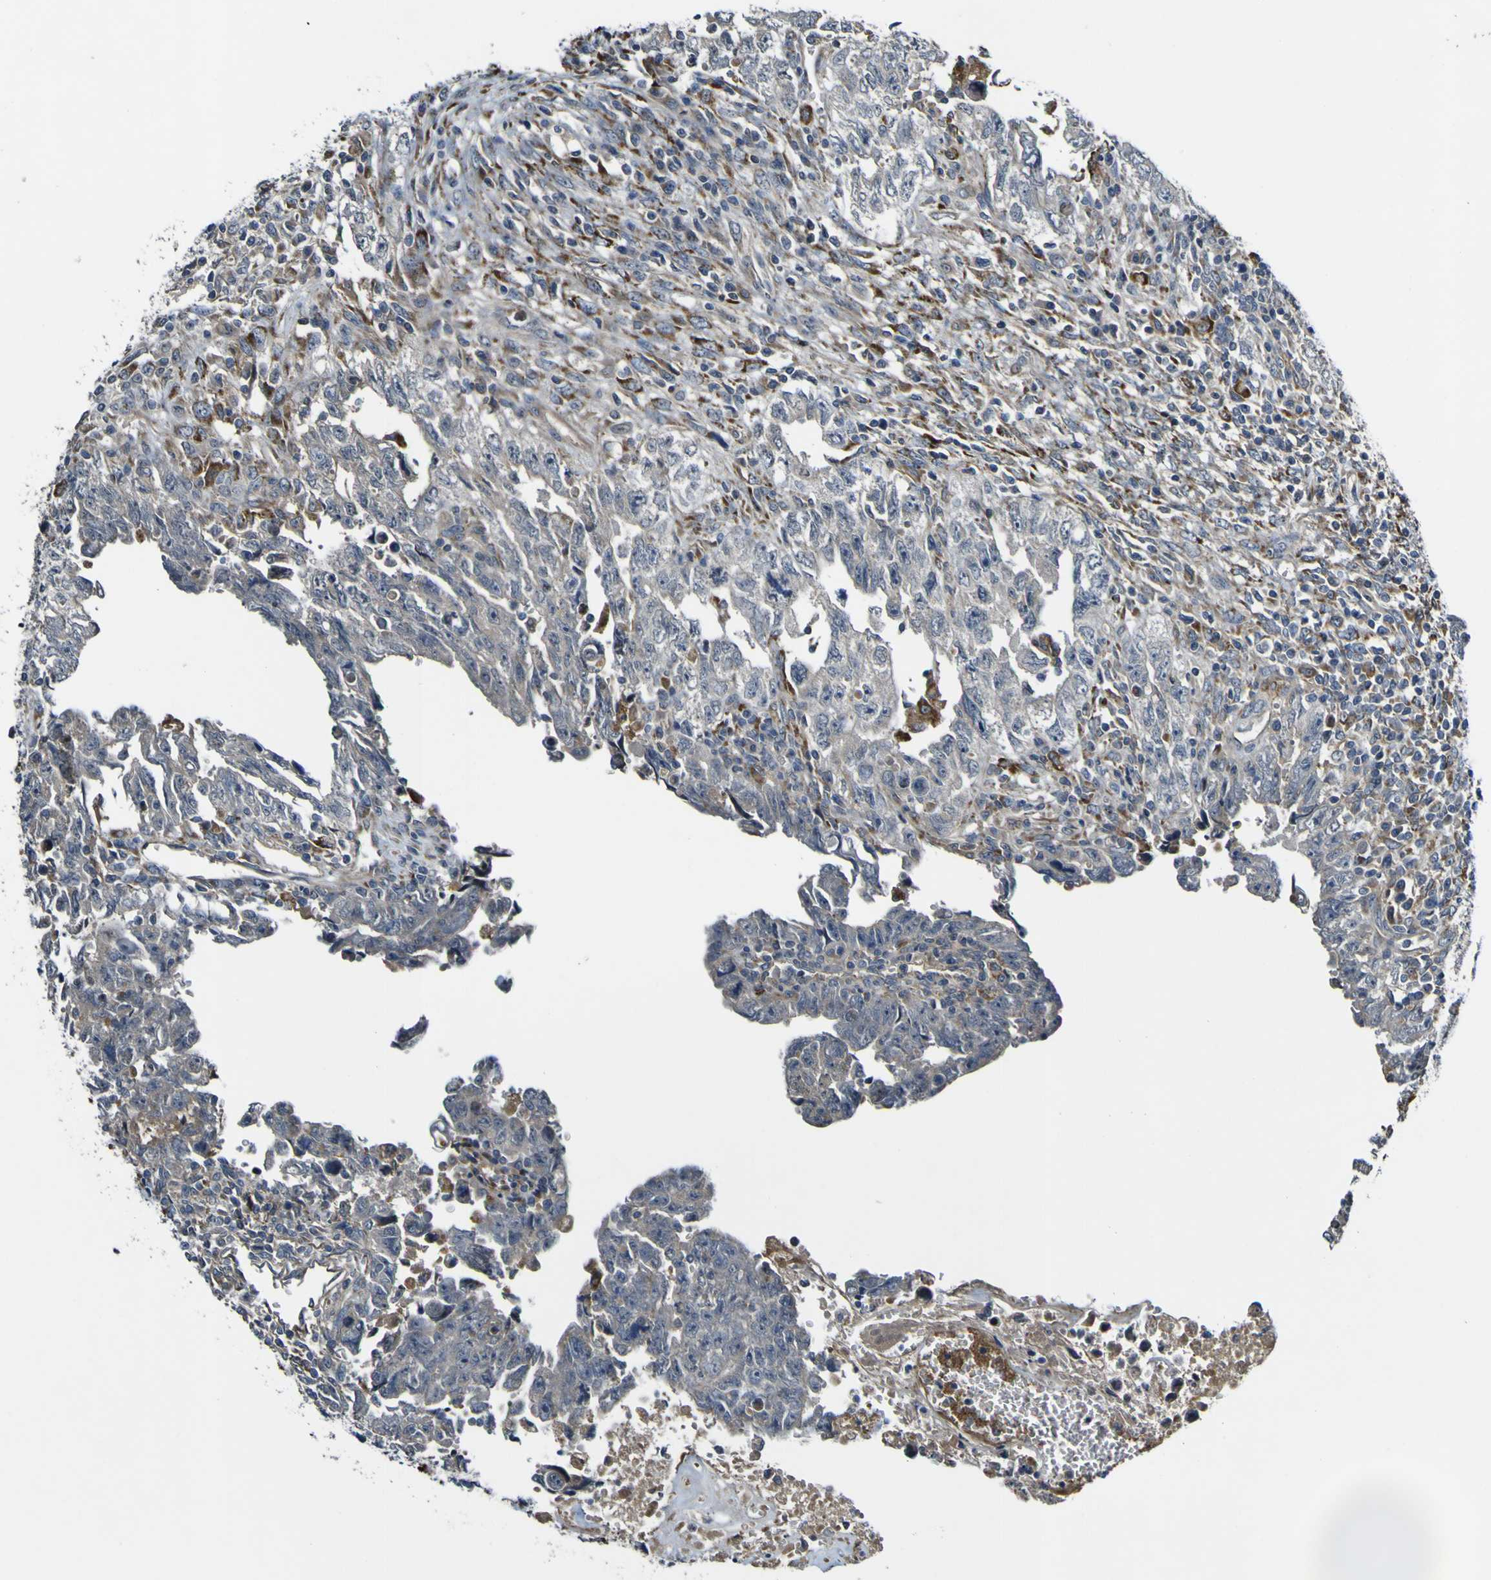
{"staining": {"intensity": "negative", "quantity": "none", "location": "none"}, "tissue": "testis cancer", "cell_type": "Tumor cells", "image_type": "cancer", "snomed": [{"axis": "morphology", "description": "Carcinoma, Embryonal, NOS"}, {"axis": "topography", "description": "Testis"}], "caption": "Tumor cells are negative for brown protein staining in testis cancer. Brightfield microscopy of immunohistochemistry stained with DAB (3,3'-diaminobenzidine) (brown) and hematoxylin (blue), captured at high magnification.", "gene": "GPLD1", "patient": {"sex": "male", "age": 28}}